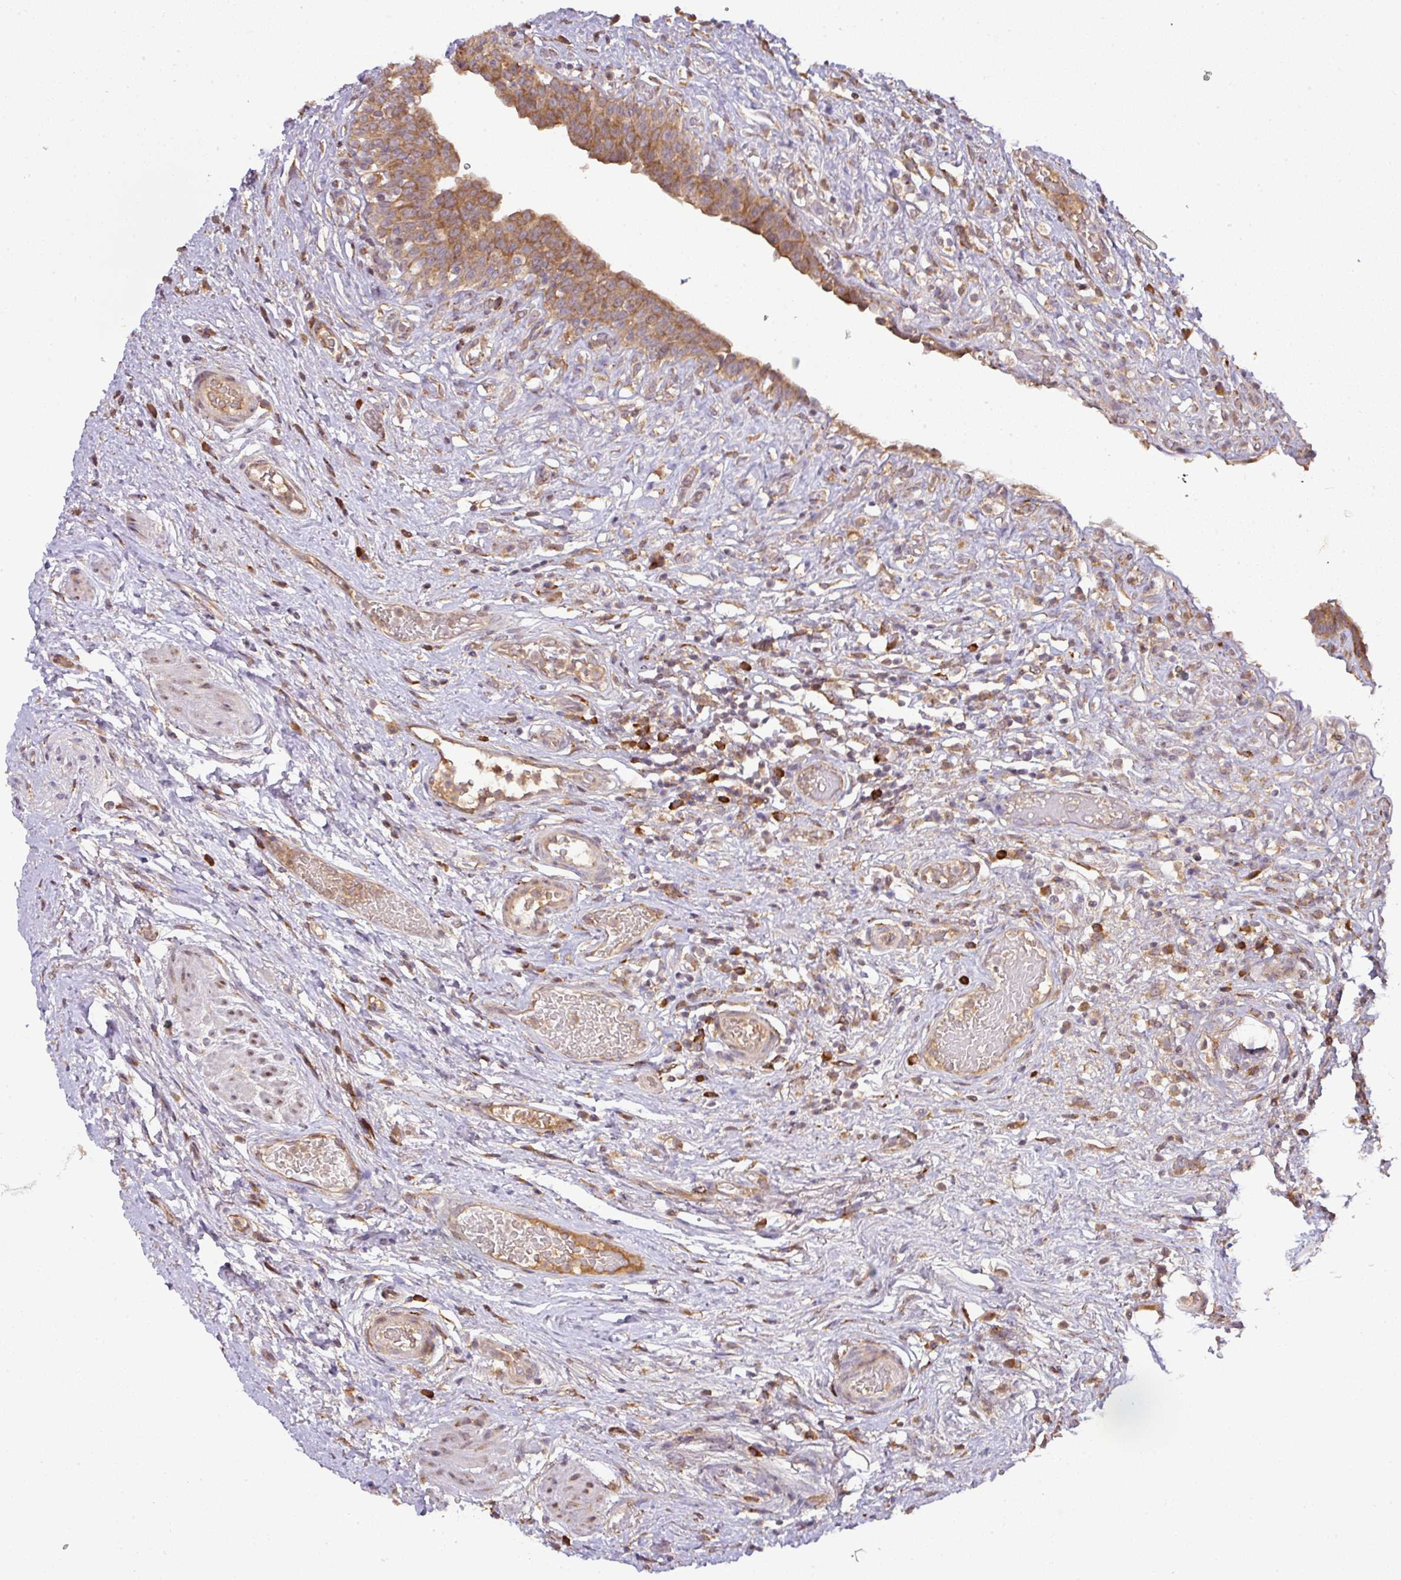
{"staining": {"intensity": "moderate", "quantity": ">75%", "location": "cytoplasmic/membranous"}, "tissue": "urinary bladder", "cell_type": "Urothelial cells", "image_type": "normal", "snomed": [{"axis": "morphology", "description": "Normal tissue, NOS"}, {"axis": "topography", "description": "Urinary bladder"}], "caption": "Approximately >75% of urothelial cells in benign urinary bladder exhibit moderate cytoplasmic/membranous protein expression as visualized by brown immunohistochemical staining.", "gene": "GALP", "patient": {"sex": "male", "age": 71}}